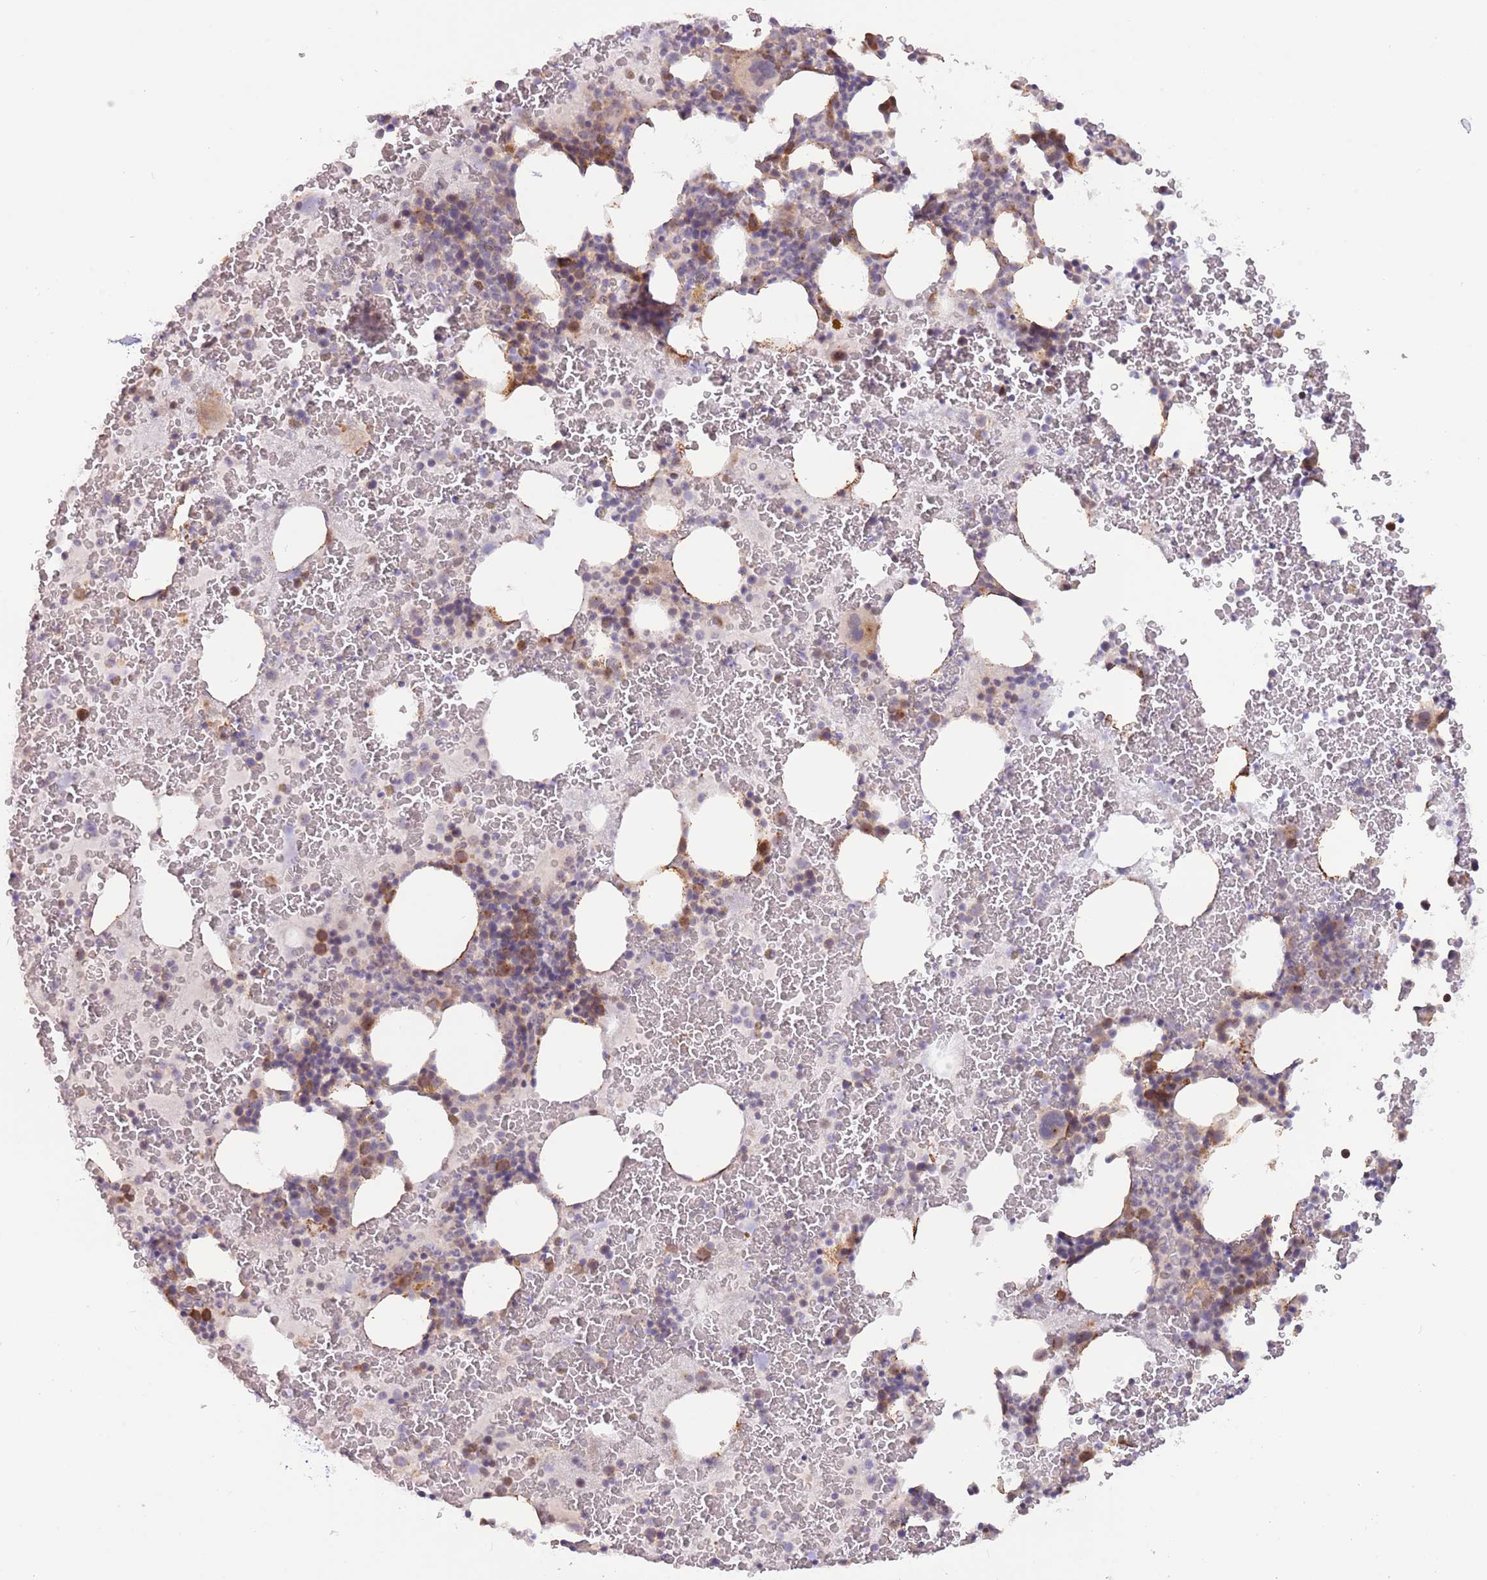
{"staining": {"intensity": "moderate", "quantity": "<25%", "location": "cytoplasmic/membranous"}, "tissue": "bone marrow", "cell_type": "Hematopoietic cells", "image_type": "normal", "snomed": [{"axis": "morphology", "description": "Normal tissue, NOS"}, {"axis": "topography", "description": "Bone marrow"}], "caption": "High-power microscopy captured an immunohistochemistry (IHC) micrograph of benign bone marrow, revealing moderate cytoplasmic/membranous positivity in about <25% of hematopoietic cells.", "gene": "LDHD", "patient": {"sex": "male", "age": 26}}